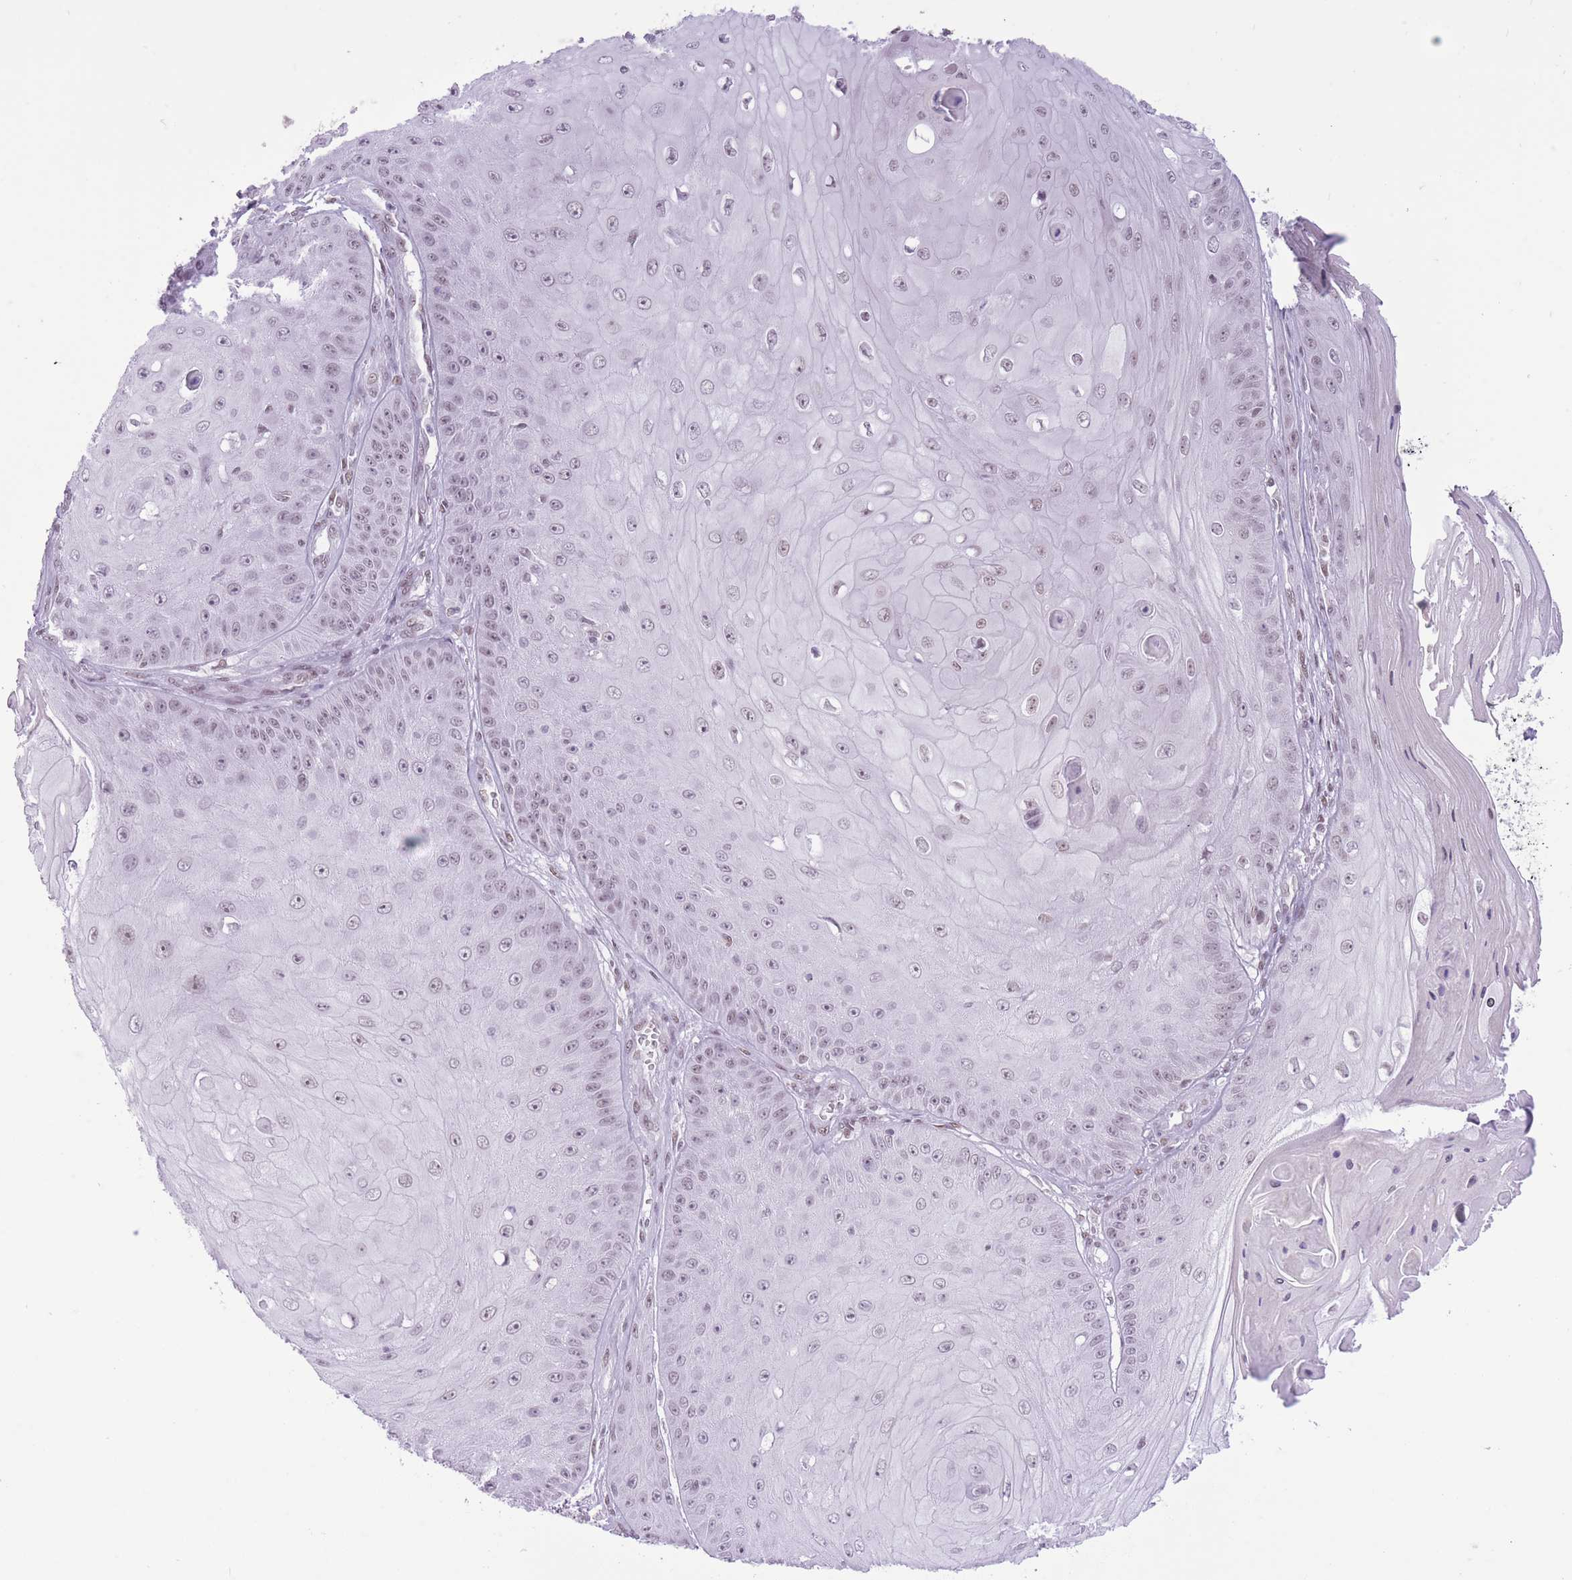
{"staining": {"intensity": "weak", "quantity": "25%-75%", "location": "nuclear"}, "tissue": "skin cancer", "cell_type": "Tumor cells", "image_type": "cancer", "snomed": [{"axis": "morphology", "description": "Squamous cell carcinoma, NOS"}, {"axis": "topography", "description": "Skin"}], "caption": "This photomicrograph demonstrates immunohistochemistry (IHC) staining of skin cancer (squamous cell carcinoma), with low weak nuclear staining in approximately 25%-75% of tumor cells.", "gene": "ZBED5", "patient": {"sex": "male", "age": 70}}